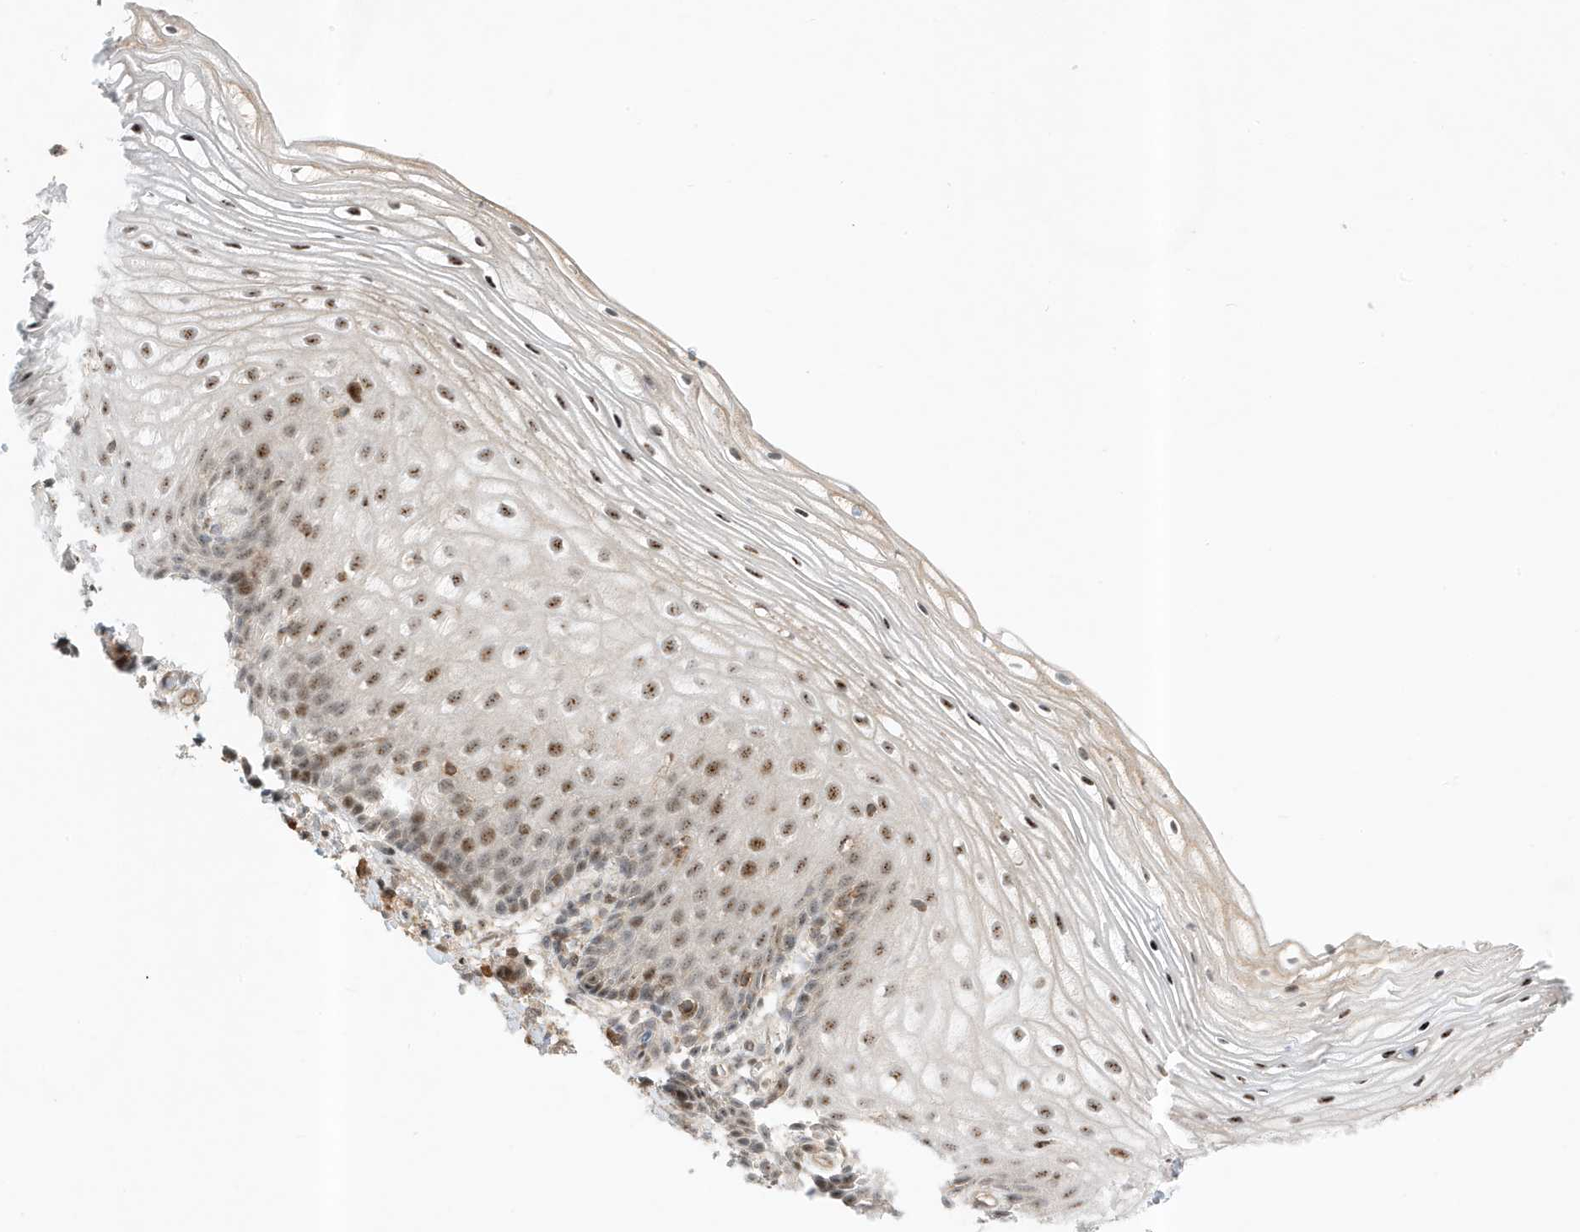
{"staining": {"intensity": "moderate", "quantity": ">75%", "location": "nuclear"}, "tissue": "vagina", "cell_type": "Squamous epithelial cells", "image_type": "normal", "snomed": [{"axis": "morphology", "description": "Normal tissue, NOS"}, {"axis": "topography", "description": "Vagina"}], "caption": "Immunohistochemistry micrograph of benign vagina: vagina stained using IHC displays medium levels of moderate protein expression localized specifically in the nuclear of squamous epithelial cells, appearing as a nuclear brown color.", "gene": "MAST3", "patient": {"sex": "female", "age": 60}}